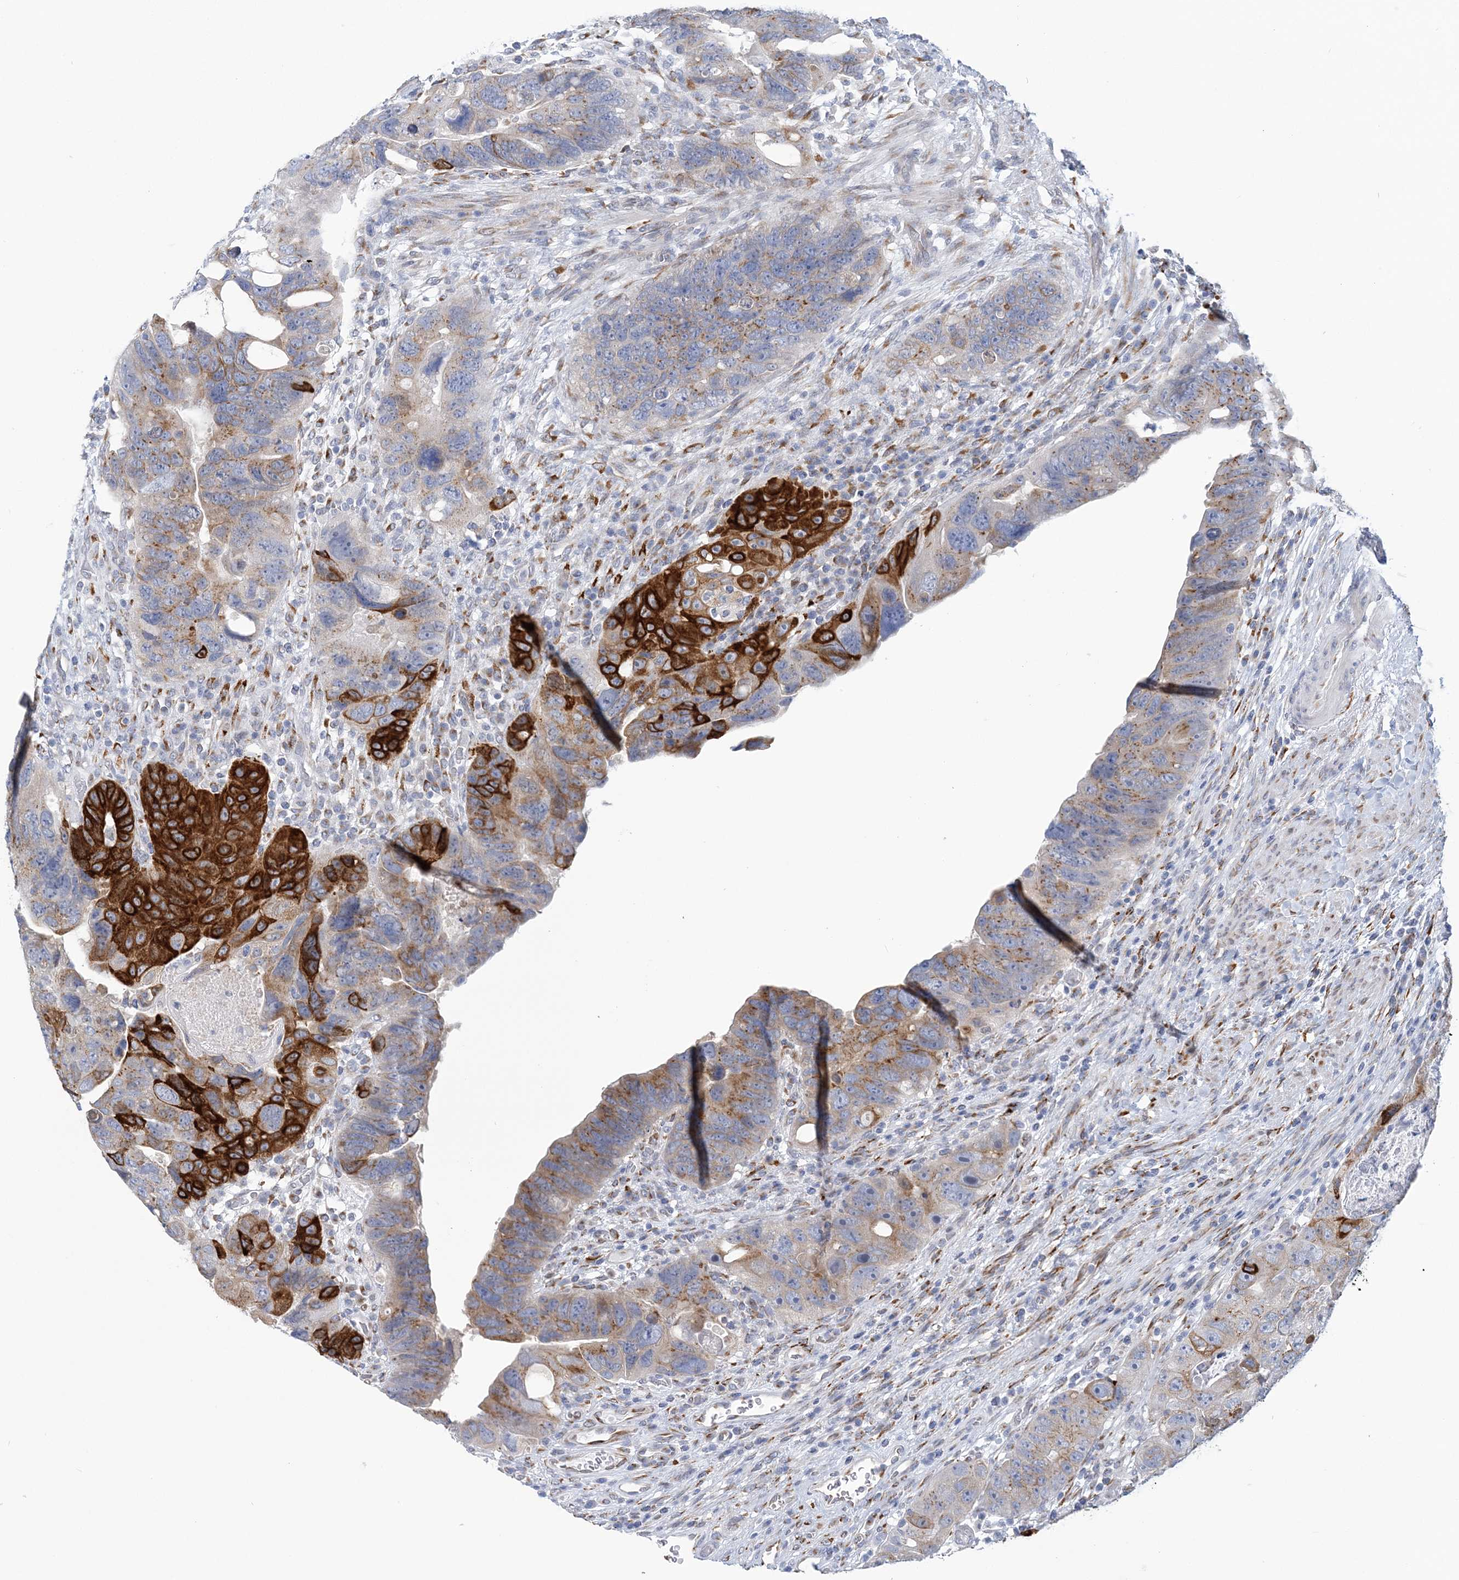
{"staining": {"intensity": "strong", "quantity": "25%-75%", "location": "cytoplasmic/membranous"}, "tissue": "colorectal cancer", "cell_type": "Tumor cells", "image_type": "cancer", "snomed": [{"axis": "morphology", "description": "Adenocarcinoma, NOS"}, {"axis": "topography", "description": "Rectum"}], "caption": "The micrograph demonstrates staining of colorectal adenocarcinoma, revealing strong cytoplasmic/membranous protein staining (brown color) within tumor cells.", "gene": "PLEKHG4B", "patient": {"sex": "male", "age": 59}}